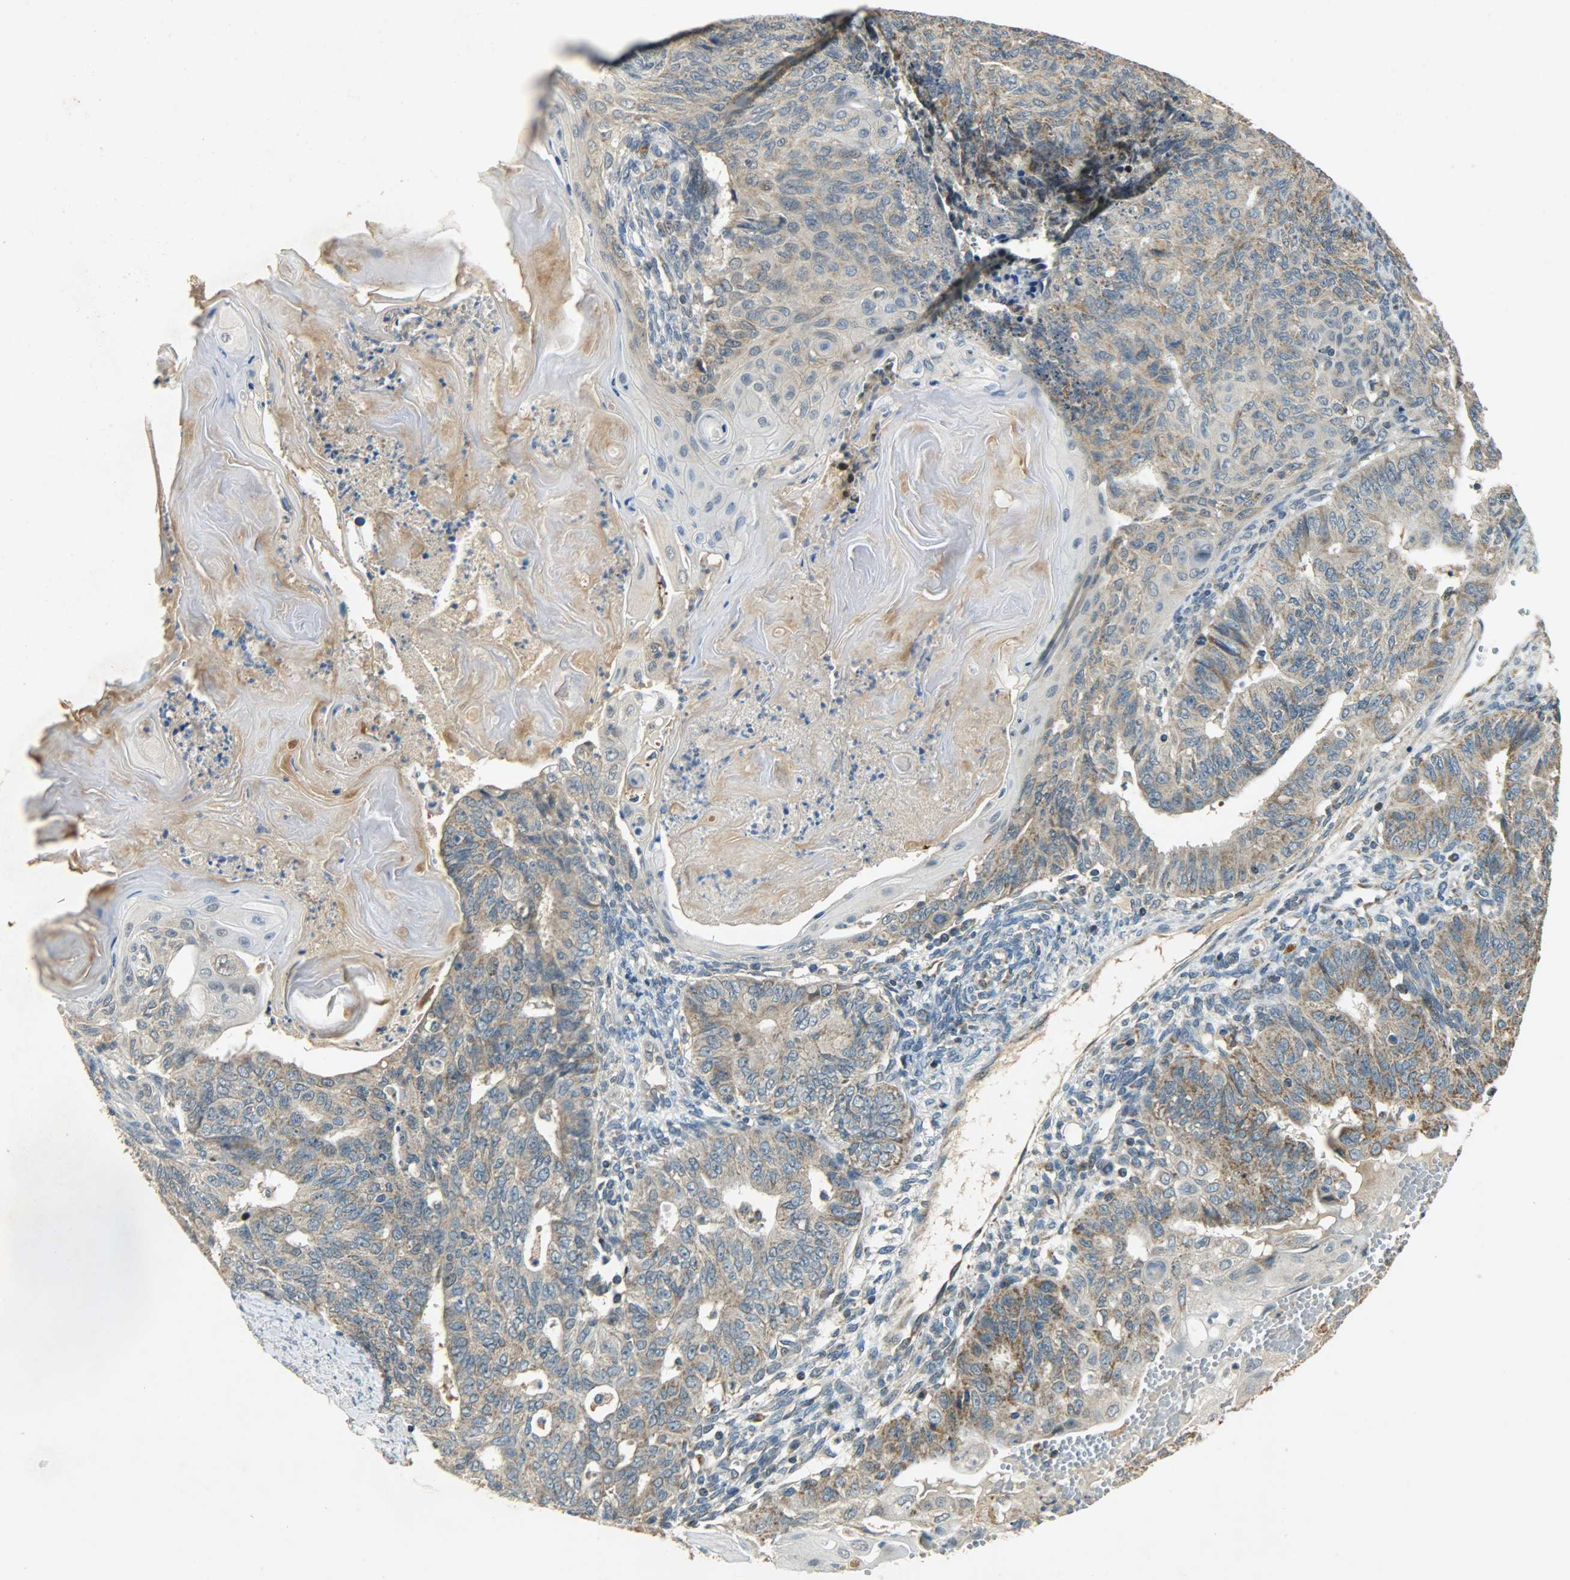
{"staining": {"intensity": "moderate", "quantity": ">75%", "location": "cytoplasmic/membranous"}, "tissue": "endometrial cancer", "cell_type": "Tumor cells", "image_type": "cancer", "snomed": [{"axis": "morphology", "description": "Neoplasm, malignant, NOS"}, {"axis": "topography", "description": "Endometrium"}], "caption": "IHC (DAB) staining of endometrial cancer exhibits moderate cytoplasmic/membranous protein staining in approximately >75% of tumor cells. Nuclei are stained in blue.", "gene": "HDHD5", "patient": {"sex": "female", "age": 74}}